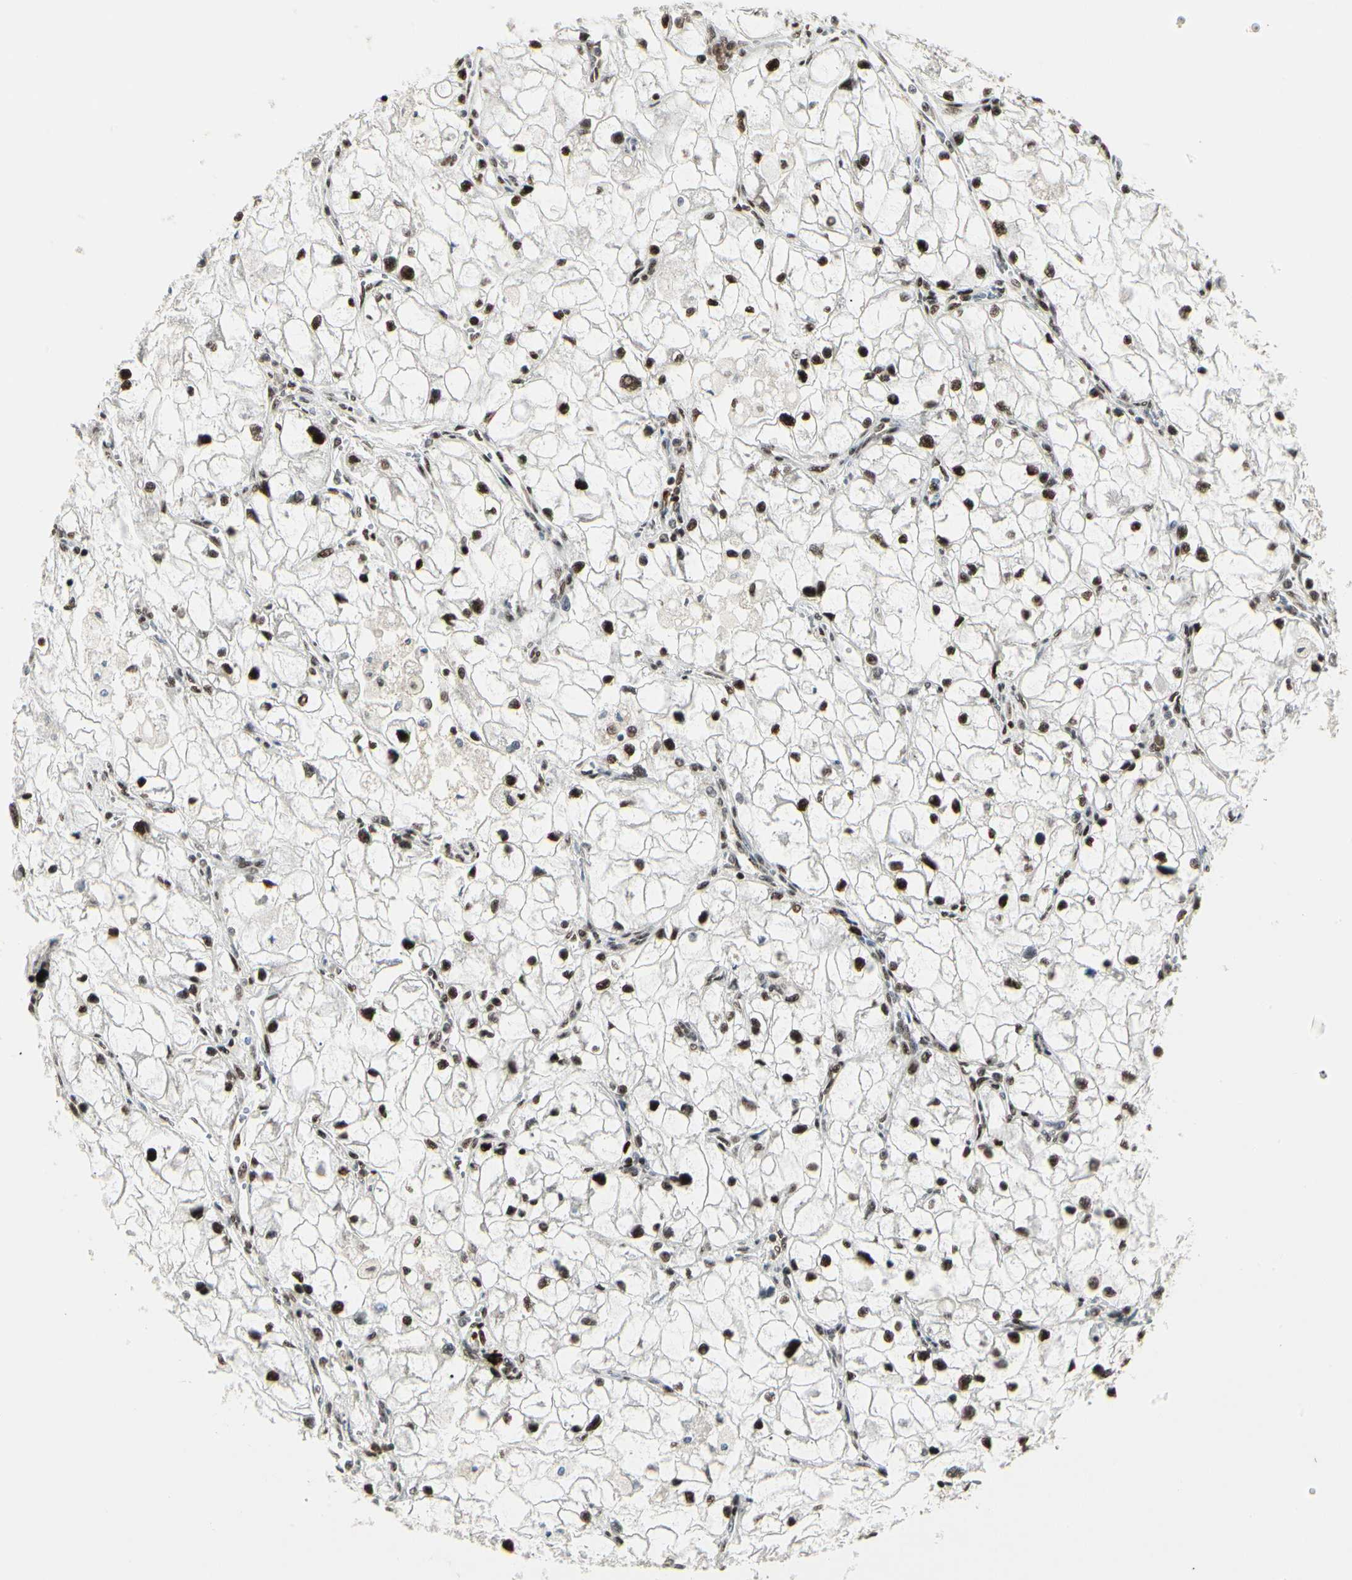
{"staining": {"intensity": "strong", "quantity": ">75%", "location": "nuclear"}, "tissue": "renal cancer", "cell_type": "Tumor cells", "image_type": "cancer", "snomed": [{"axis": "morphology", "description": "Adenocarcinoma, NOS"}, {"axis": "topography", "description": "Kidney"}], "caption": "High-power microscopy captured an immunohistochemistry micrograph of renal cancer (adenocarcinoma), revealing strong nuclear expression in about >75% of tumor cells.", "gene": "FOXJ2", "patient": {"sex": "female", "age": 70}}